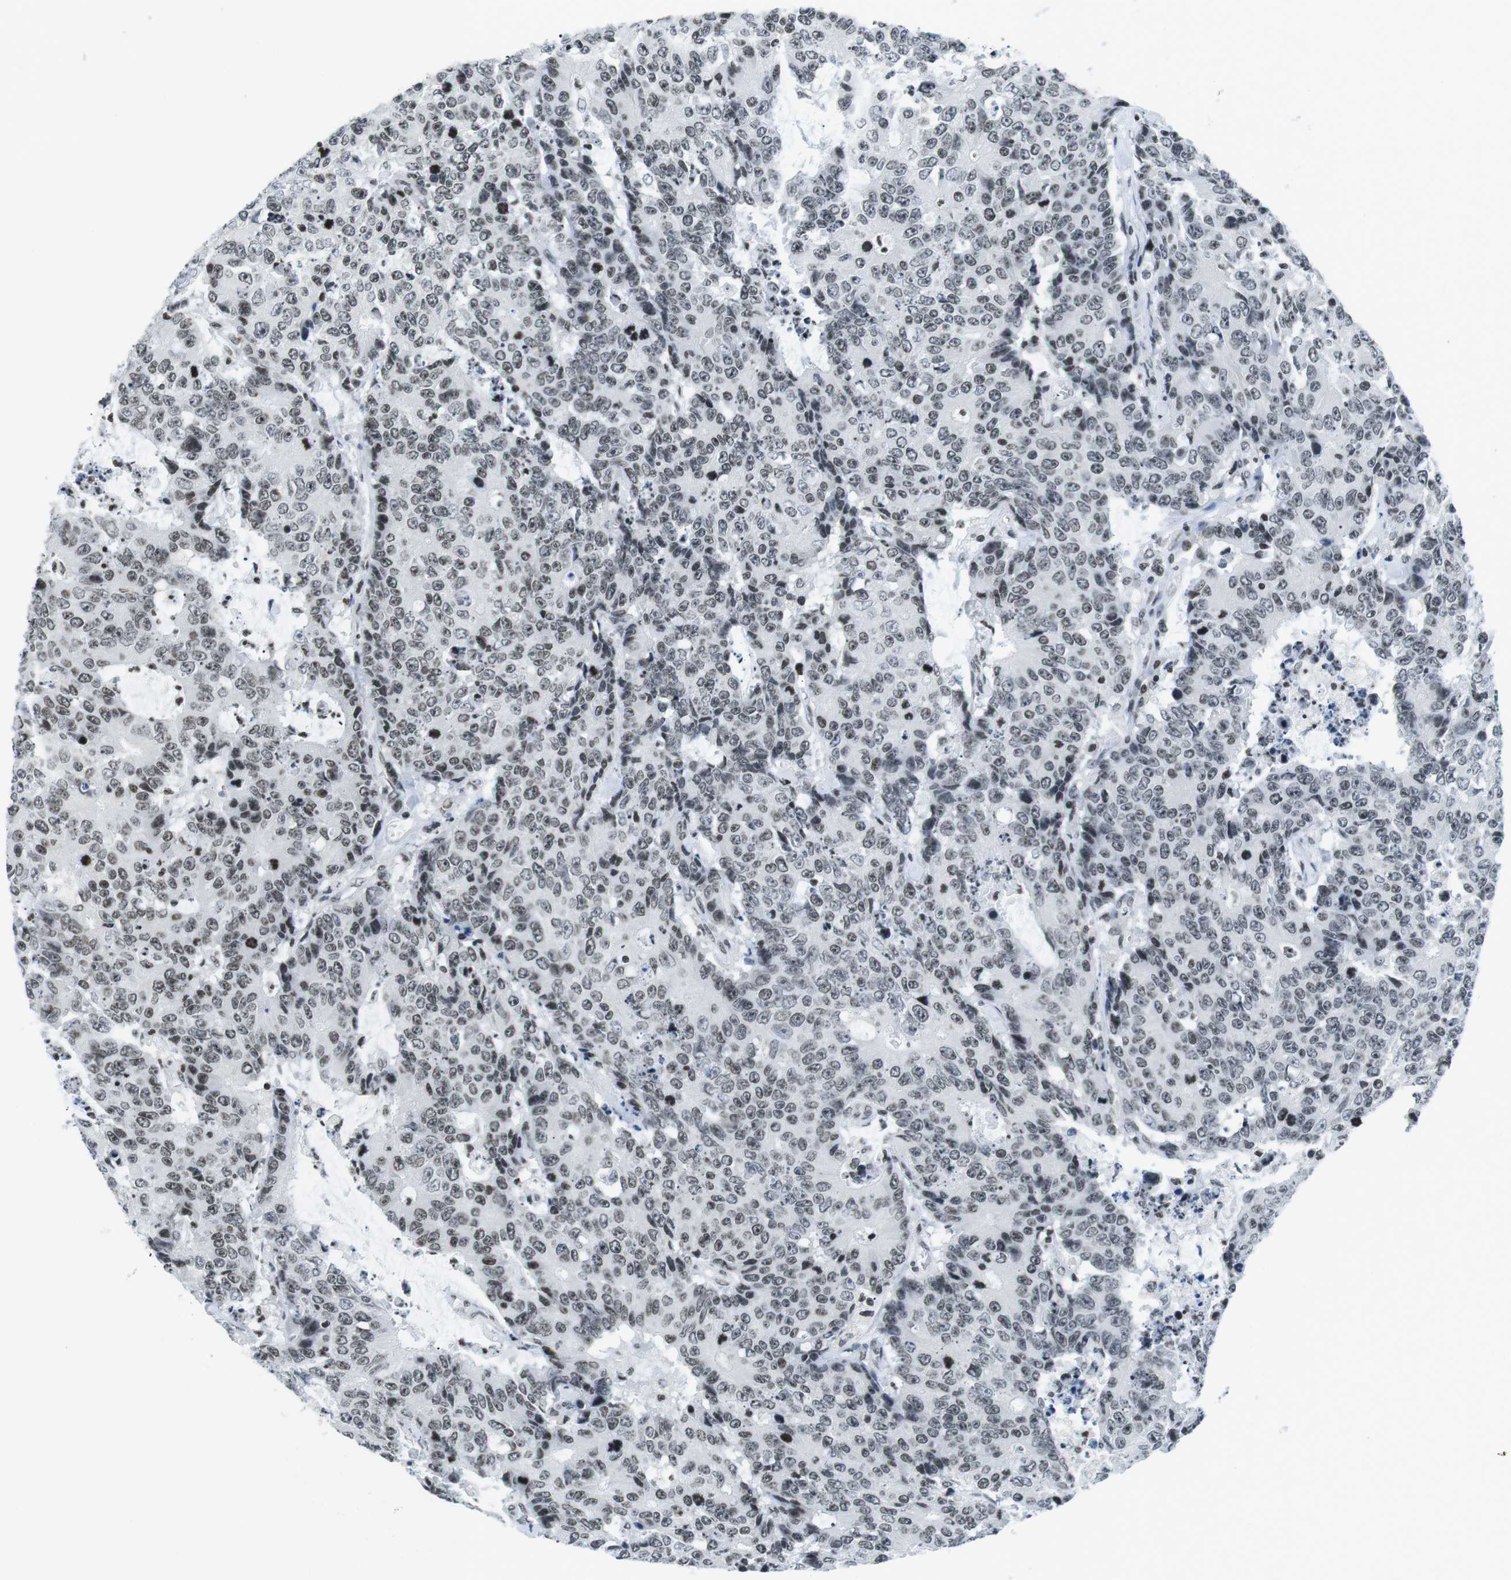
{"staining": {"intensity": "weak", "quantity": "25%-75%", "location": "nuclear"}, "tissue": "colorectal cancer", "cell_type": "Tumor cells", "image_type": "cancer", "snomed": [{"axis": "morphology", "description": "Adenocarcinoma, NOS"}, {"axis": "topography", "description": "Colon"}], "caption": "High-power microscopy captured an immunohistochemistry micrograph of colorectal cancer (adenocarcinoma), revealing weak nuclear positivity in about 25%-75% of tumor cells. (brown staining indicates protein expression, while blue staining denotes nuclei).", "gene": "E2F2", "patient": {"sex": "female", "age": 86}}